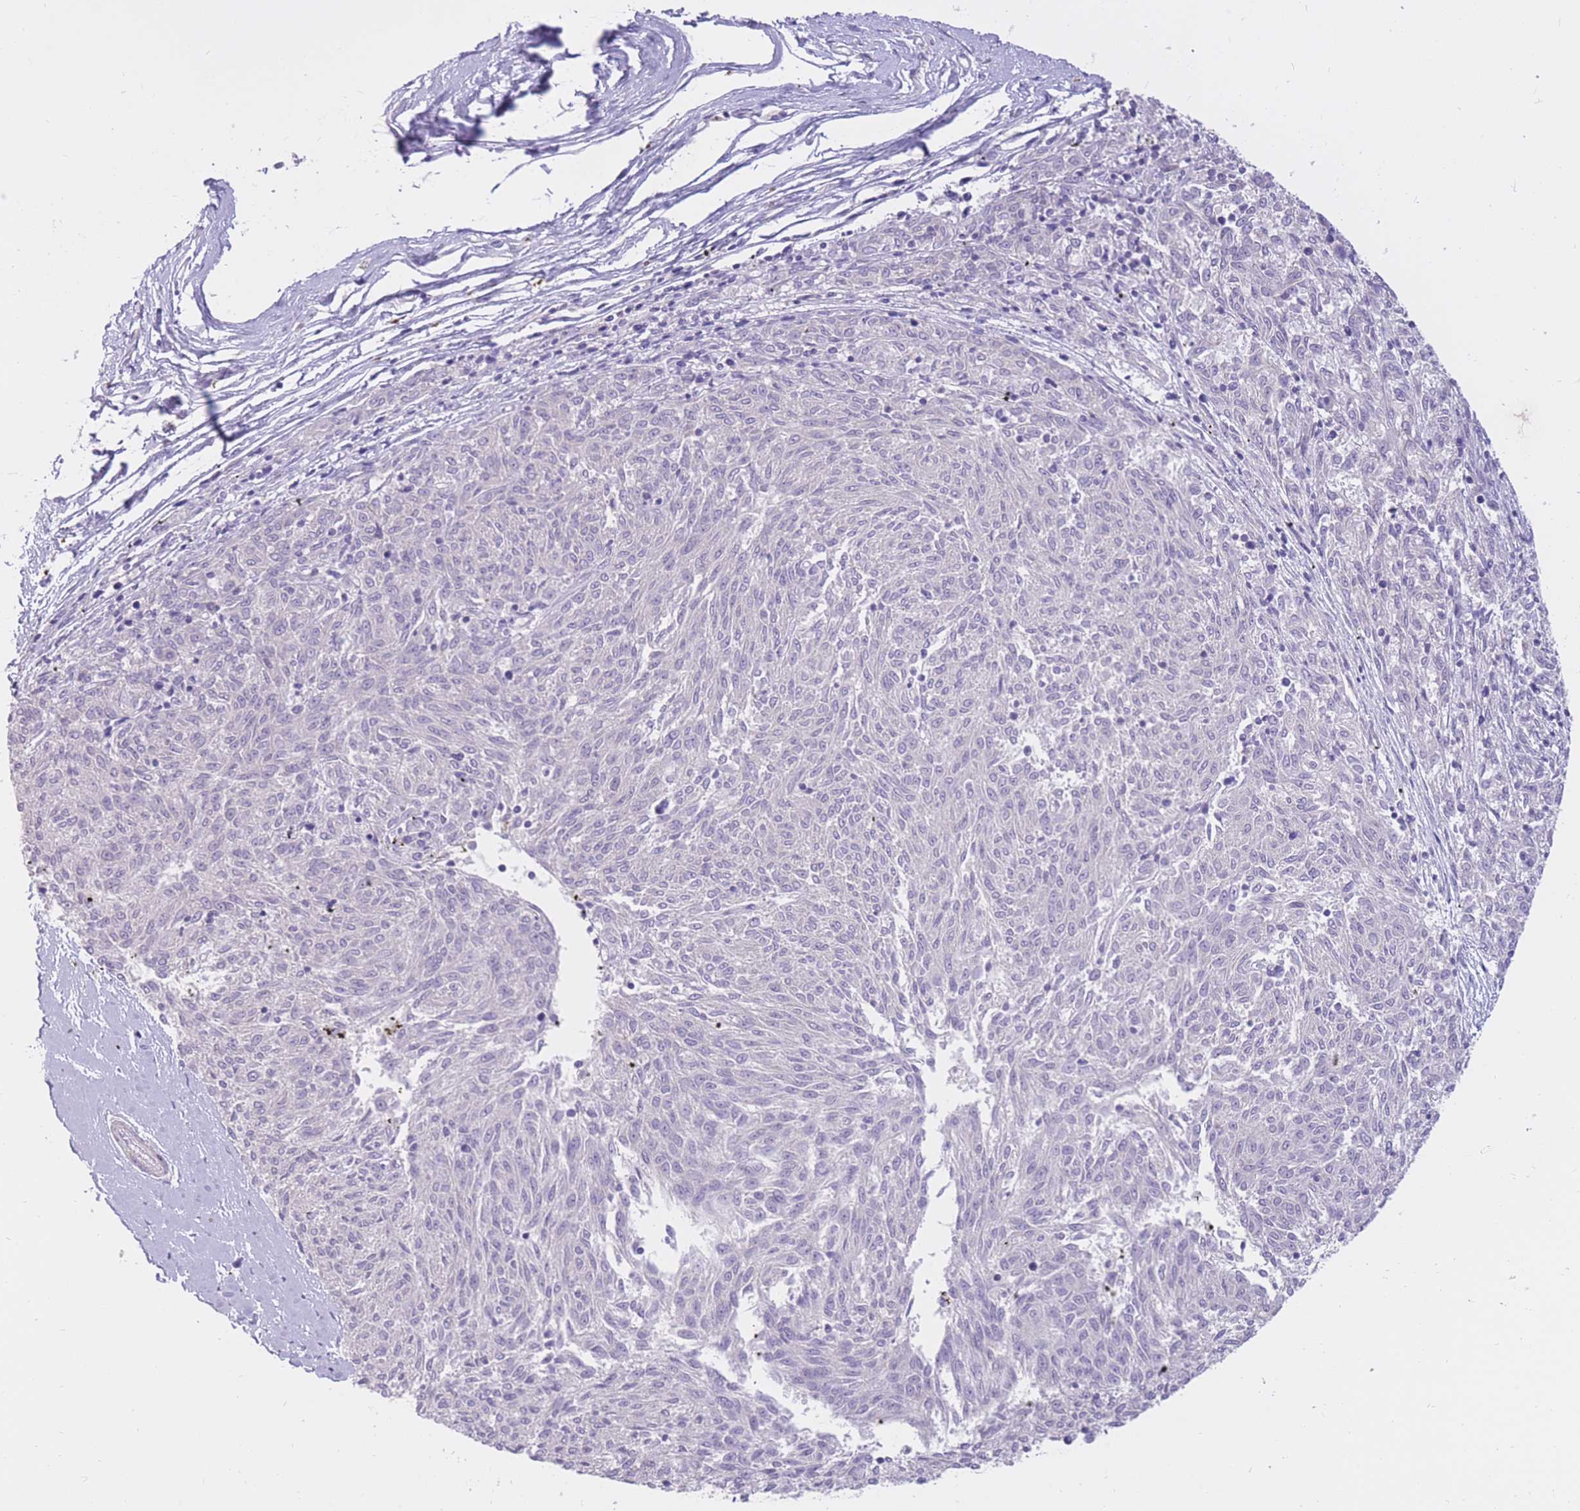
{"staining": {"intensity": "negative", "quantity": "none", "location": "none"}, "tissue": "melanoma", "cell_type": "Tumor cells", "image_type": "cancer", "snomed": [{"axis": "morphology", "description": "Malignant melanoma, NOS"}, {"axis": "topography", "description": "Skin"}], "caption": "Melanoma was stained to show a protein in brown. There is no significant staining in tumor cells. (DAB immunohistochemistry (IHC) visualized using brightfield microscopy, high magnification).", "gene": "RNF170", "patient": {"sex": "female", "age": 72}}